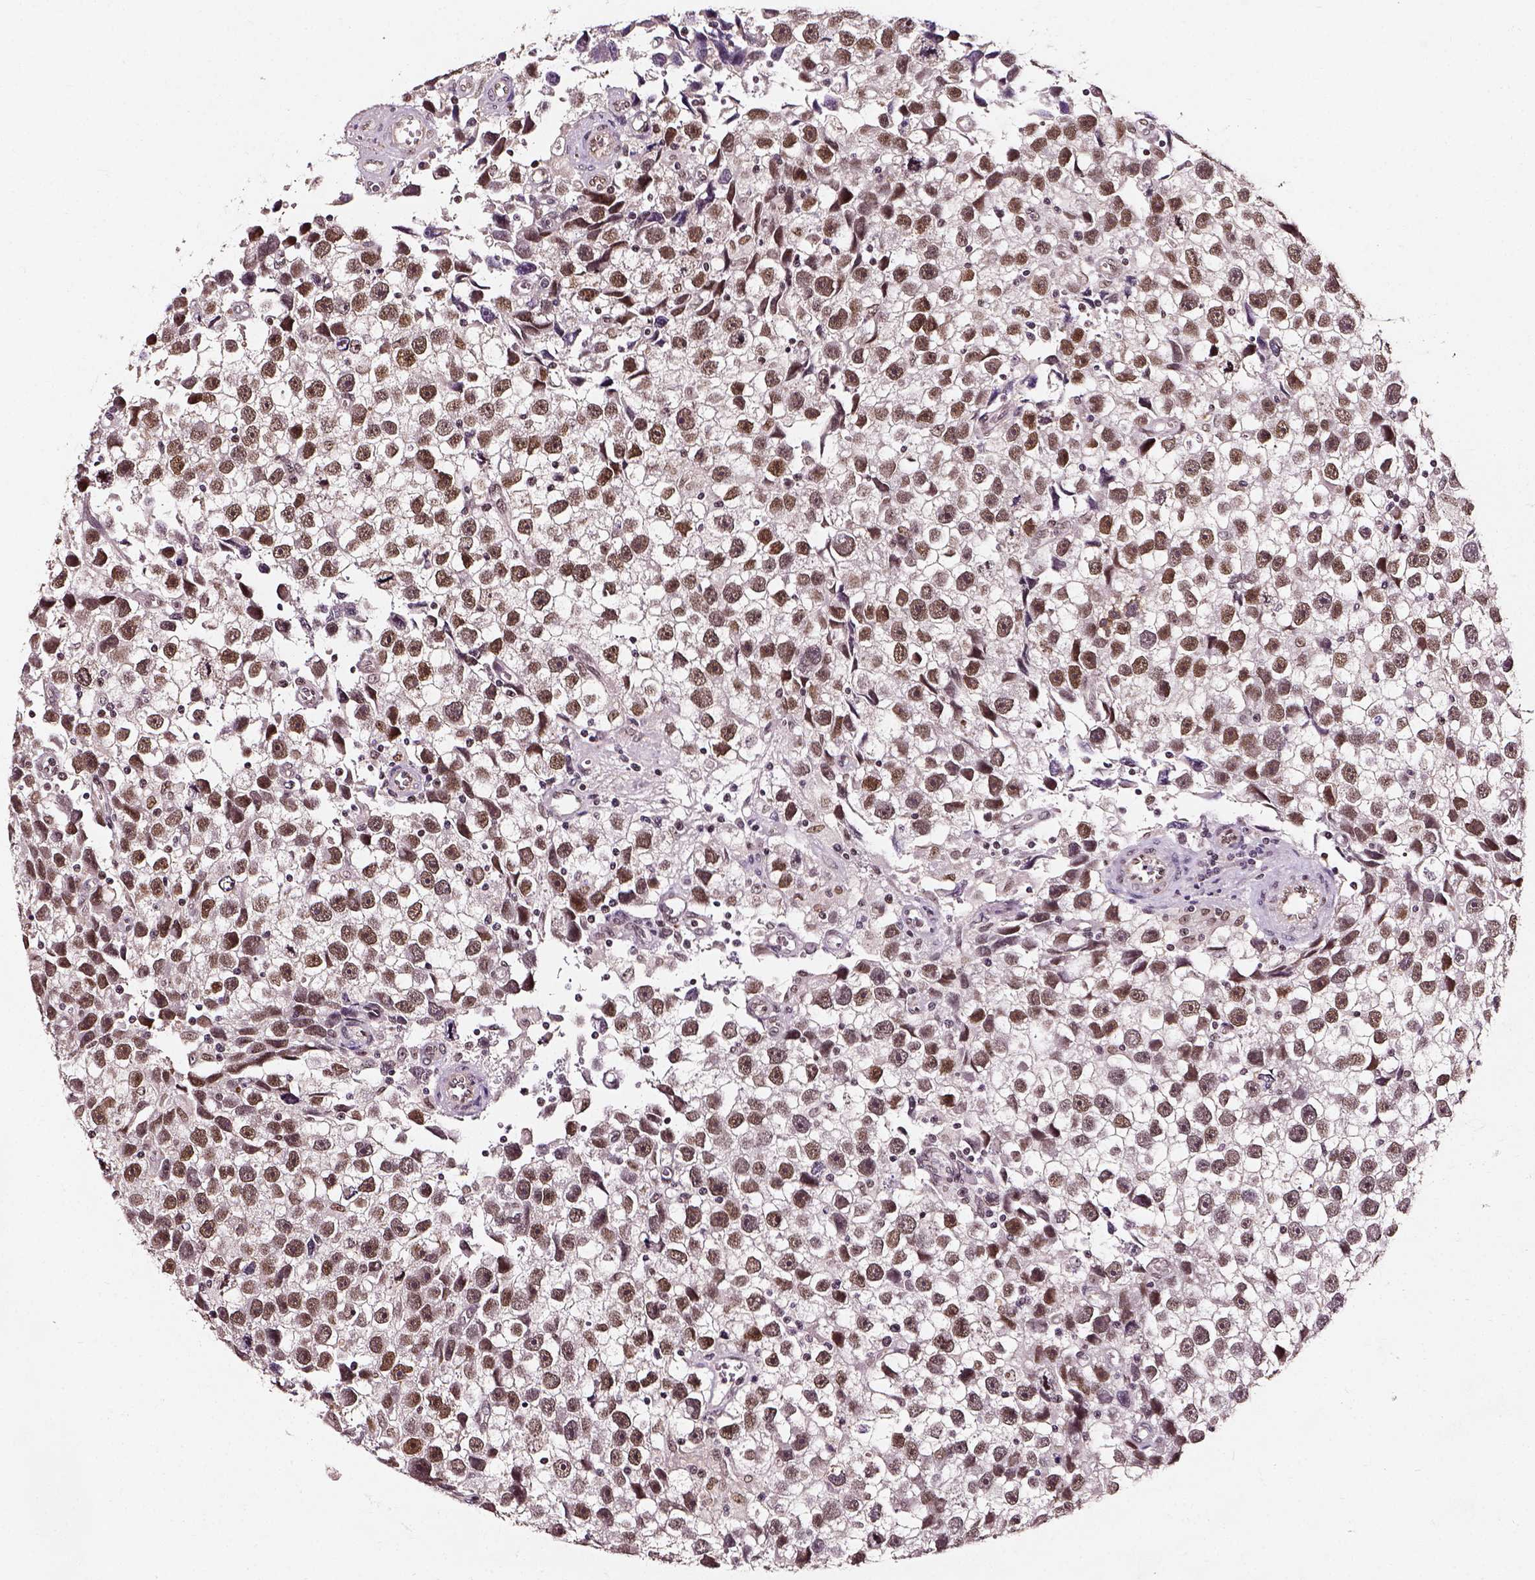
{"staining": {"intensity": "moderate", "quantity": ">75%", "location": "nuclear"}, "tissue": "testis cancer", "cell_type": "Tumor cells", "image_type": "cancer", "snomed": [{"axis": "morphology", "description": "Seminoma, NOS"}, {"axis": "topography", "description": "Testis"}], "caption": "Seminoma (testis) stained with a protein marker displays moderate staining in tumor cells.", "gene": "NACC1", "patient": {"sex": "male", "age": 43}}